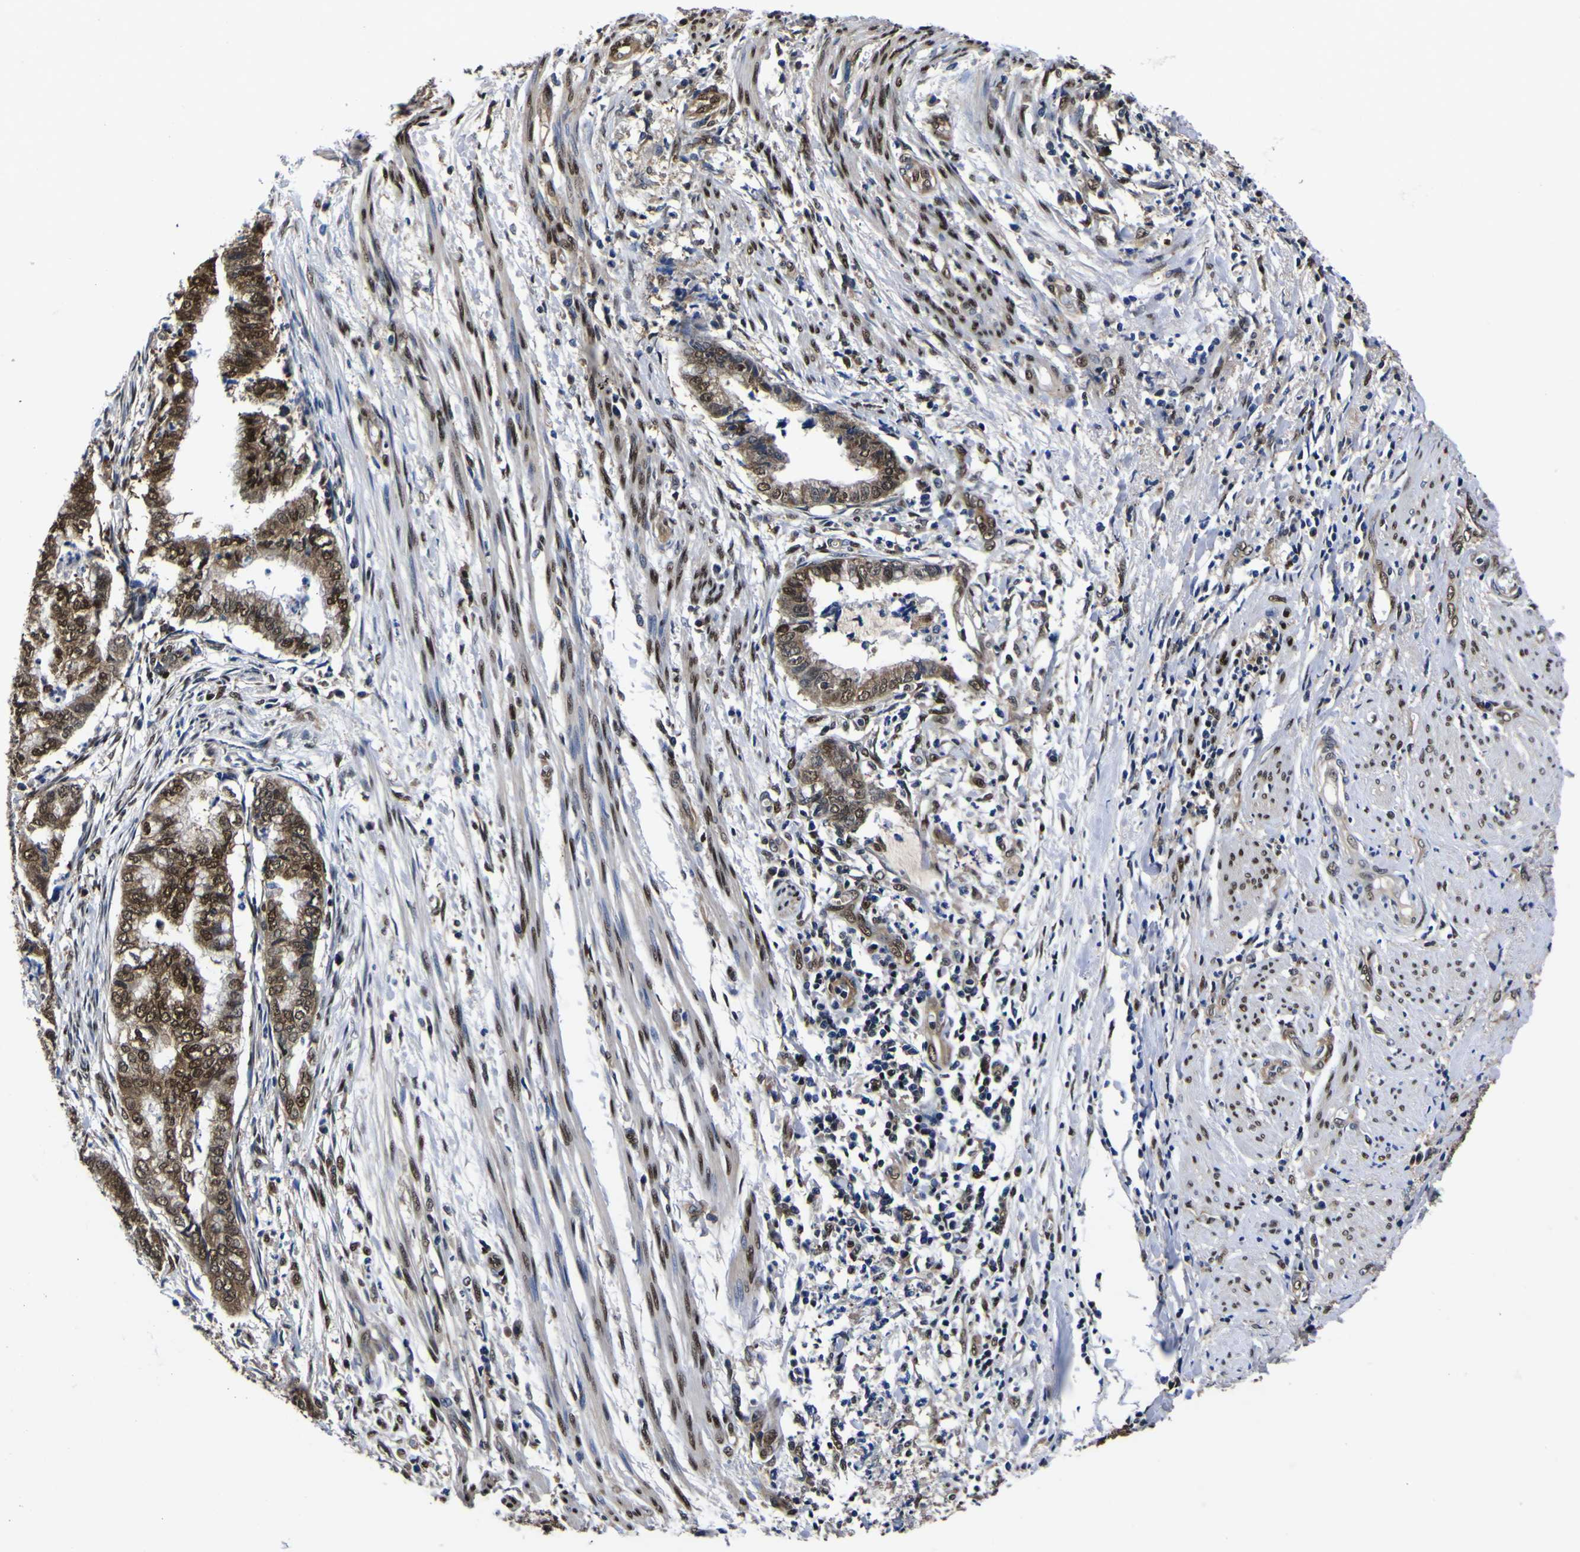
{"staining": {"intensity": "strong", "quantity": ">75%", "location": "cytoplasmic/membranous,nuclear"}, "tissue": "endometrial cancer", "cell_type": "Tumor cells", "image_type": "cancer", "snomed": [{"axis": "morphology", "description": "Necrosis, NOS"}, {"axis": "morphology", "description": "Adenocarcinoma, NOS"}, {"axis": "topography", "description": "Endometrium"}], "caption": "Human endometrial adenocarcinoma stained with a brown dye exhibits strong cytoplasmic/membranous and nuclear positive expression in about >75% of tumor cells.", "gene": "FAM110B", "patient": {"sex": "female", "age": 79}}